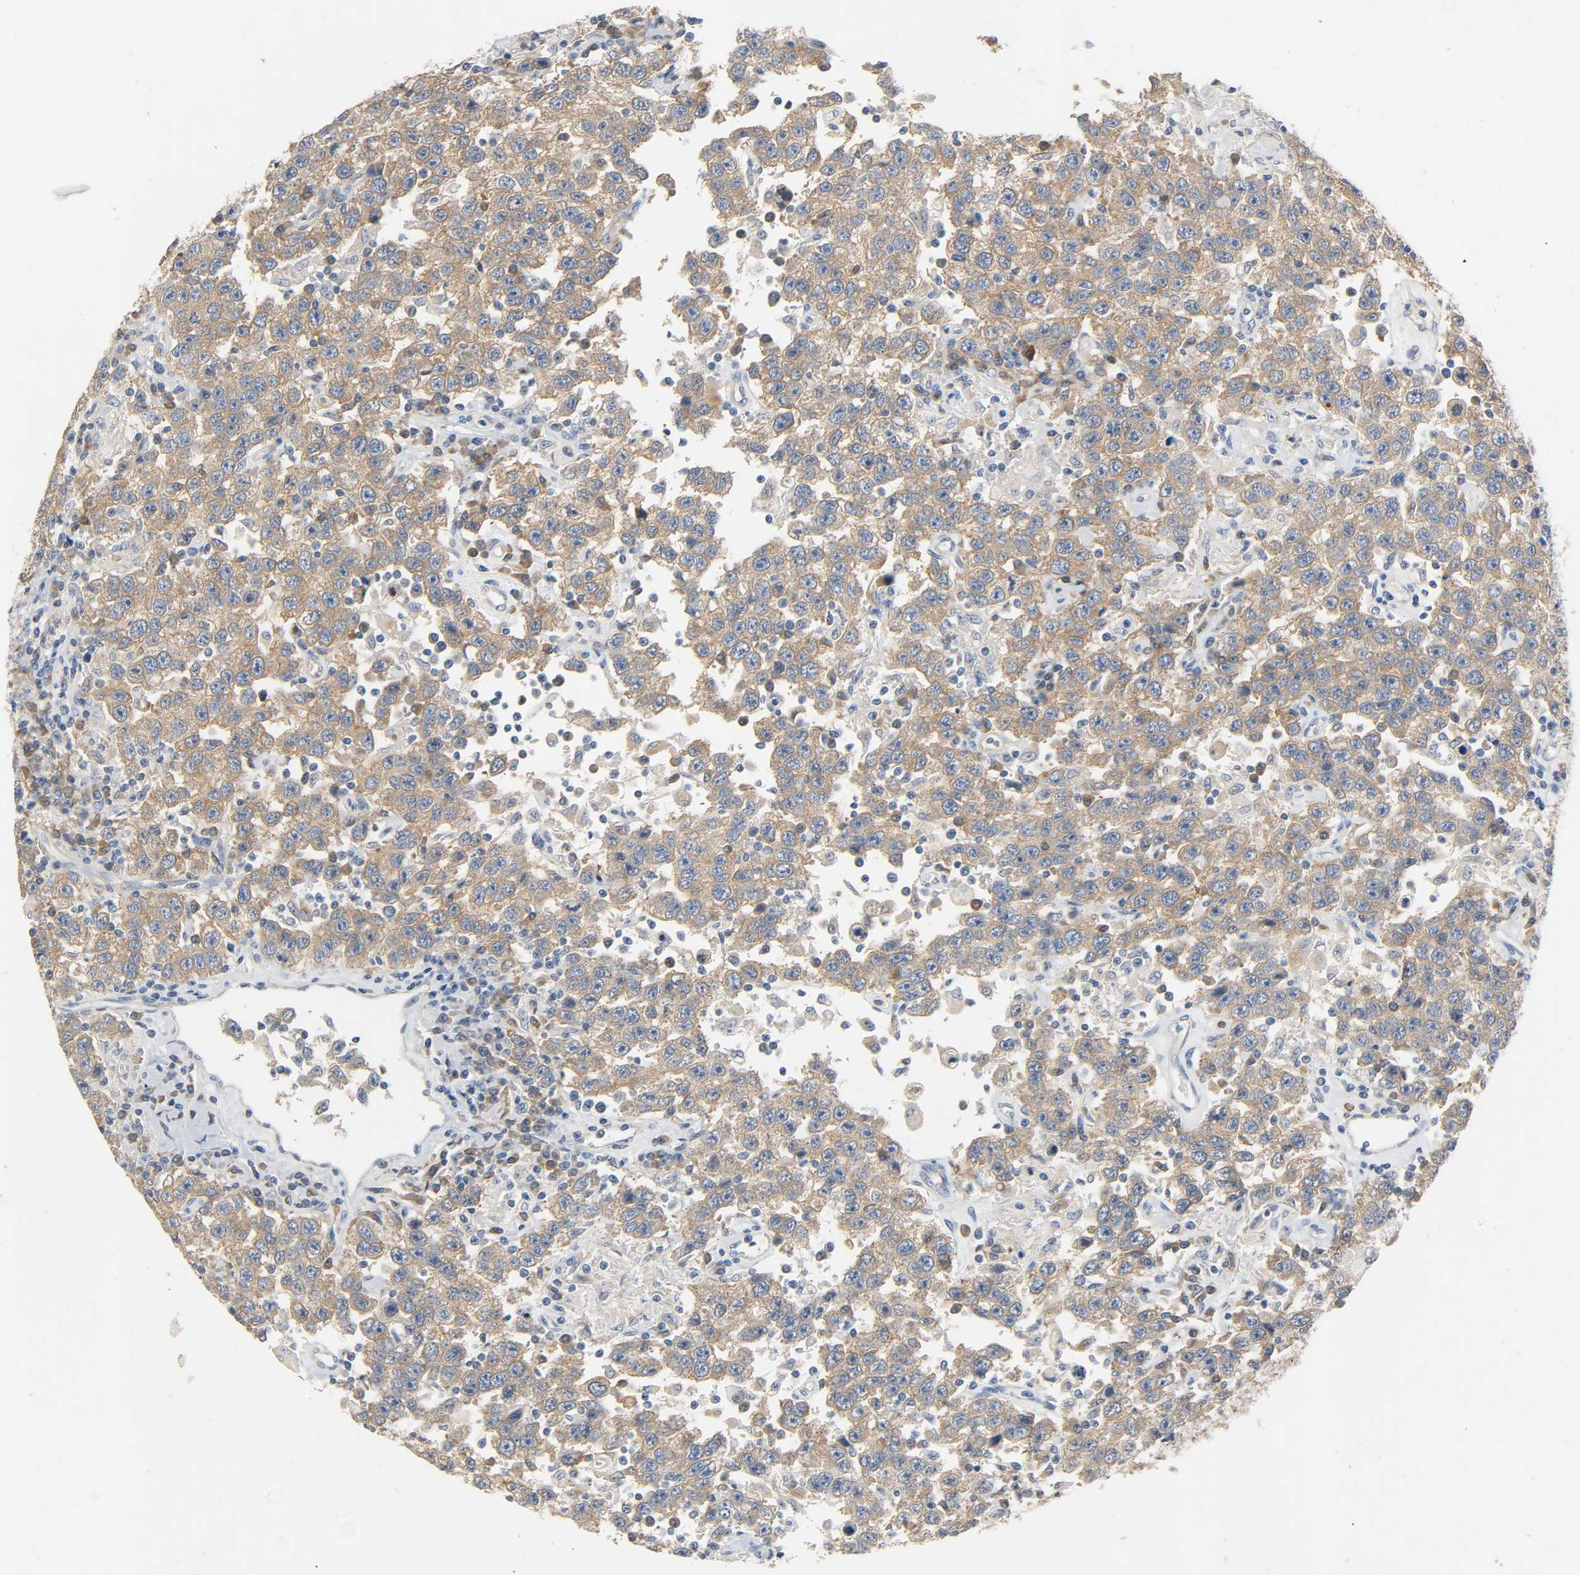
{"staining": {"intensity": "moderate", "quantity": ">75%", "location": "cytoplasmic/membranous"}, "tissue": "testis cancer", "cell_type": "Tumor cells", "image_type": "cancer", "snomed": [{"axis": "morphology", "description": "Seminoma, NOS"}, {"axis": "topography", "description": "Testis"}], "caption": "Protein staining demonstrates moderate cytoplasmic/membranous positivity in about >75% of tumor cells in testis cancer (seminoma).", "gene": "ARPC1A", "patient": {"sex": "male", "age": 41}}